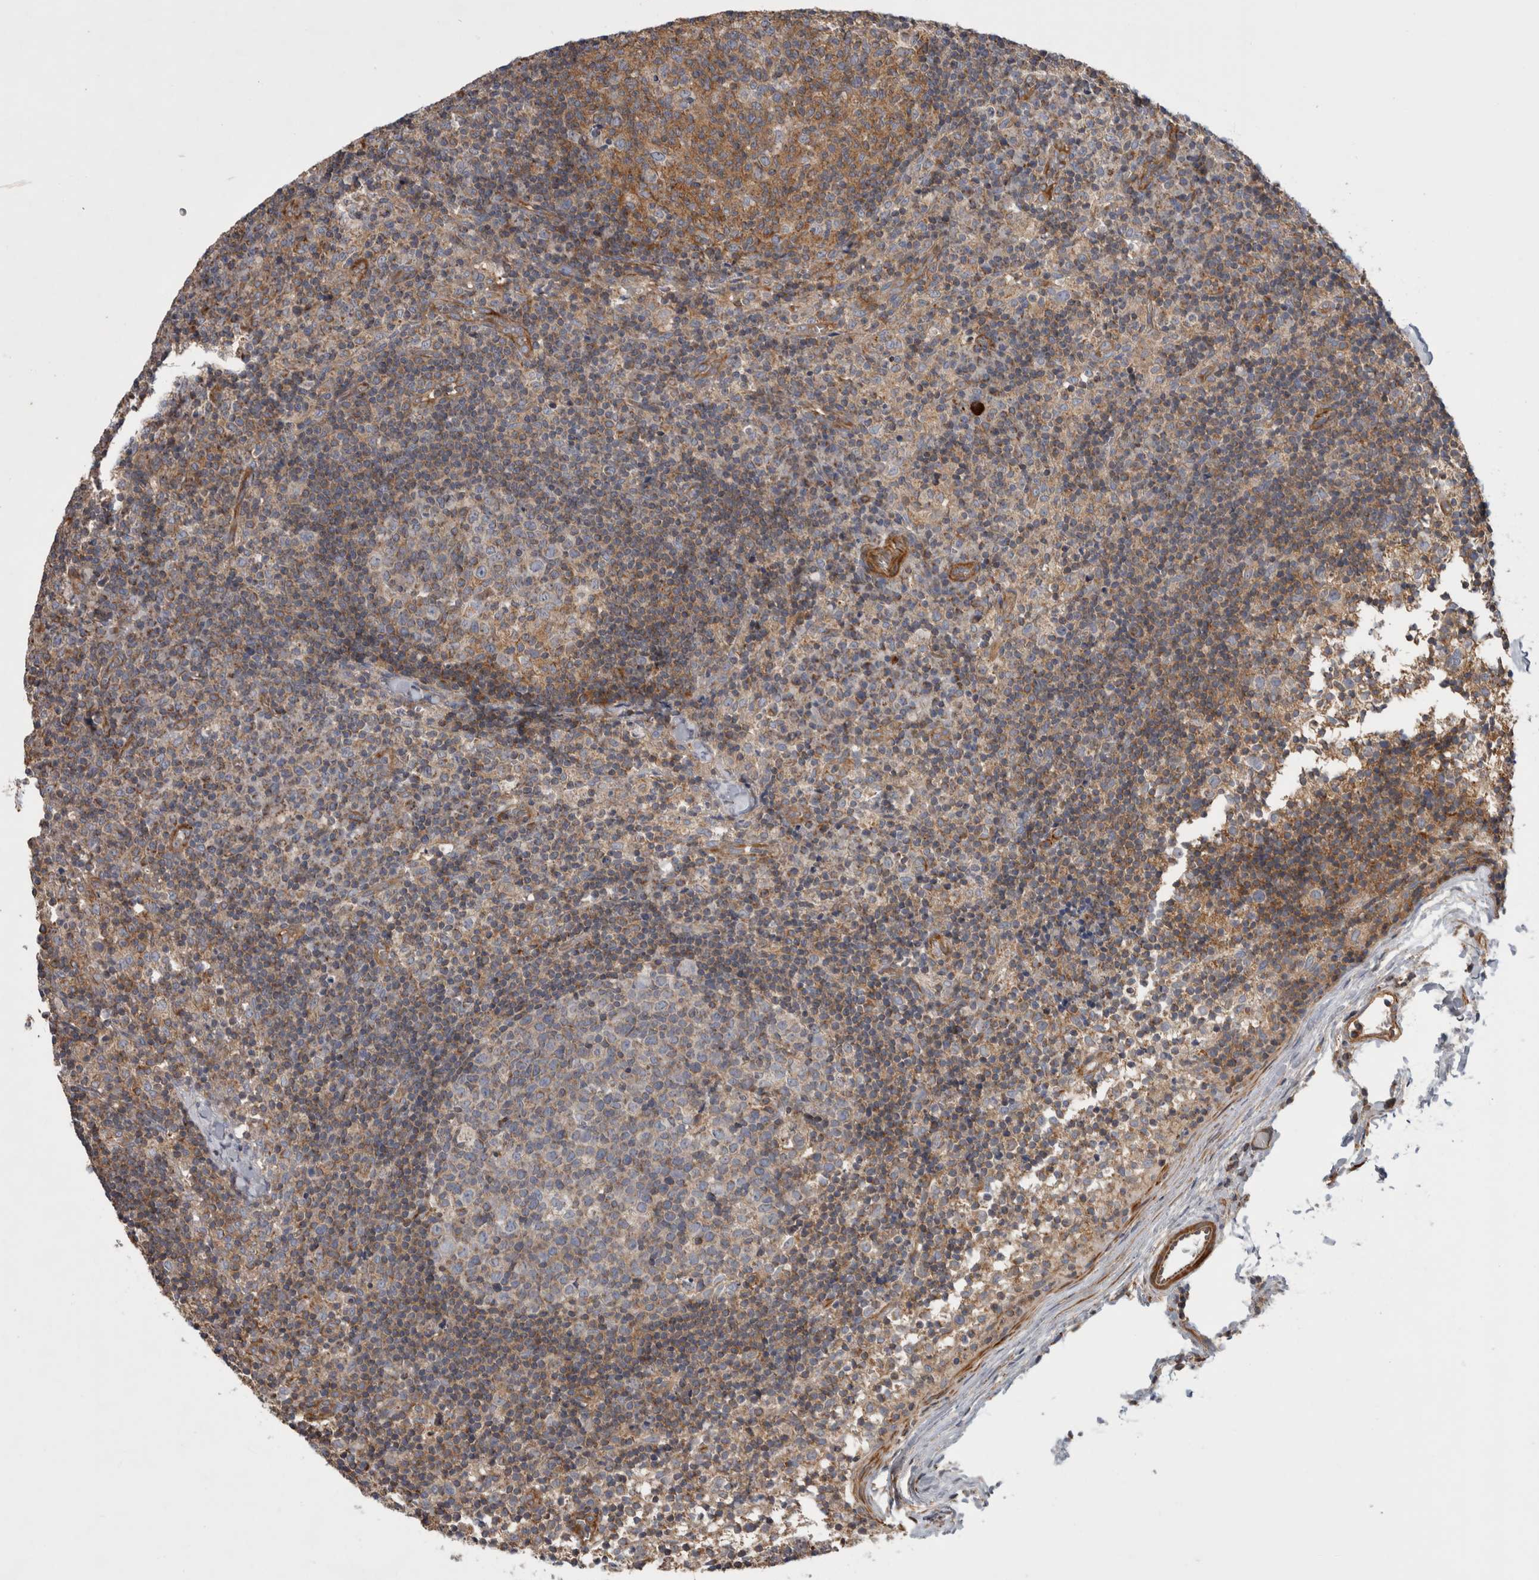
{"staining": {"intensity": "moderate", "quantity": "25%-75%", "location": "cytoplasmic/membranous"}, "tissue": "lymph node", "cell_type": "Germinal center cells", "image_type": "normal", "snomed": [{"axis": "morphology", "description": "Normal tissue, NOS"}, {"axis": "morphology", "description": "Inflammation, NOS"}, {"axis": "topography", "description": "Lymph node"}], "caption": "Protein positivity by immunohistochemistry exhibits moderate cytoplasmic/membranous expression in about 25%-75% of germinal center cells in unremarkable lymph node.", "gene": "SFXN2", "patient": {"sex": "male", "age": 55}}